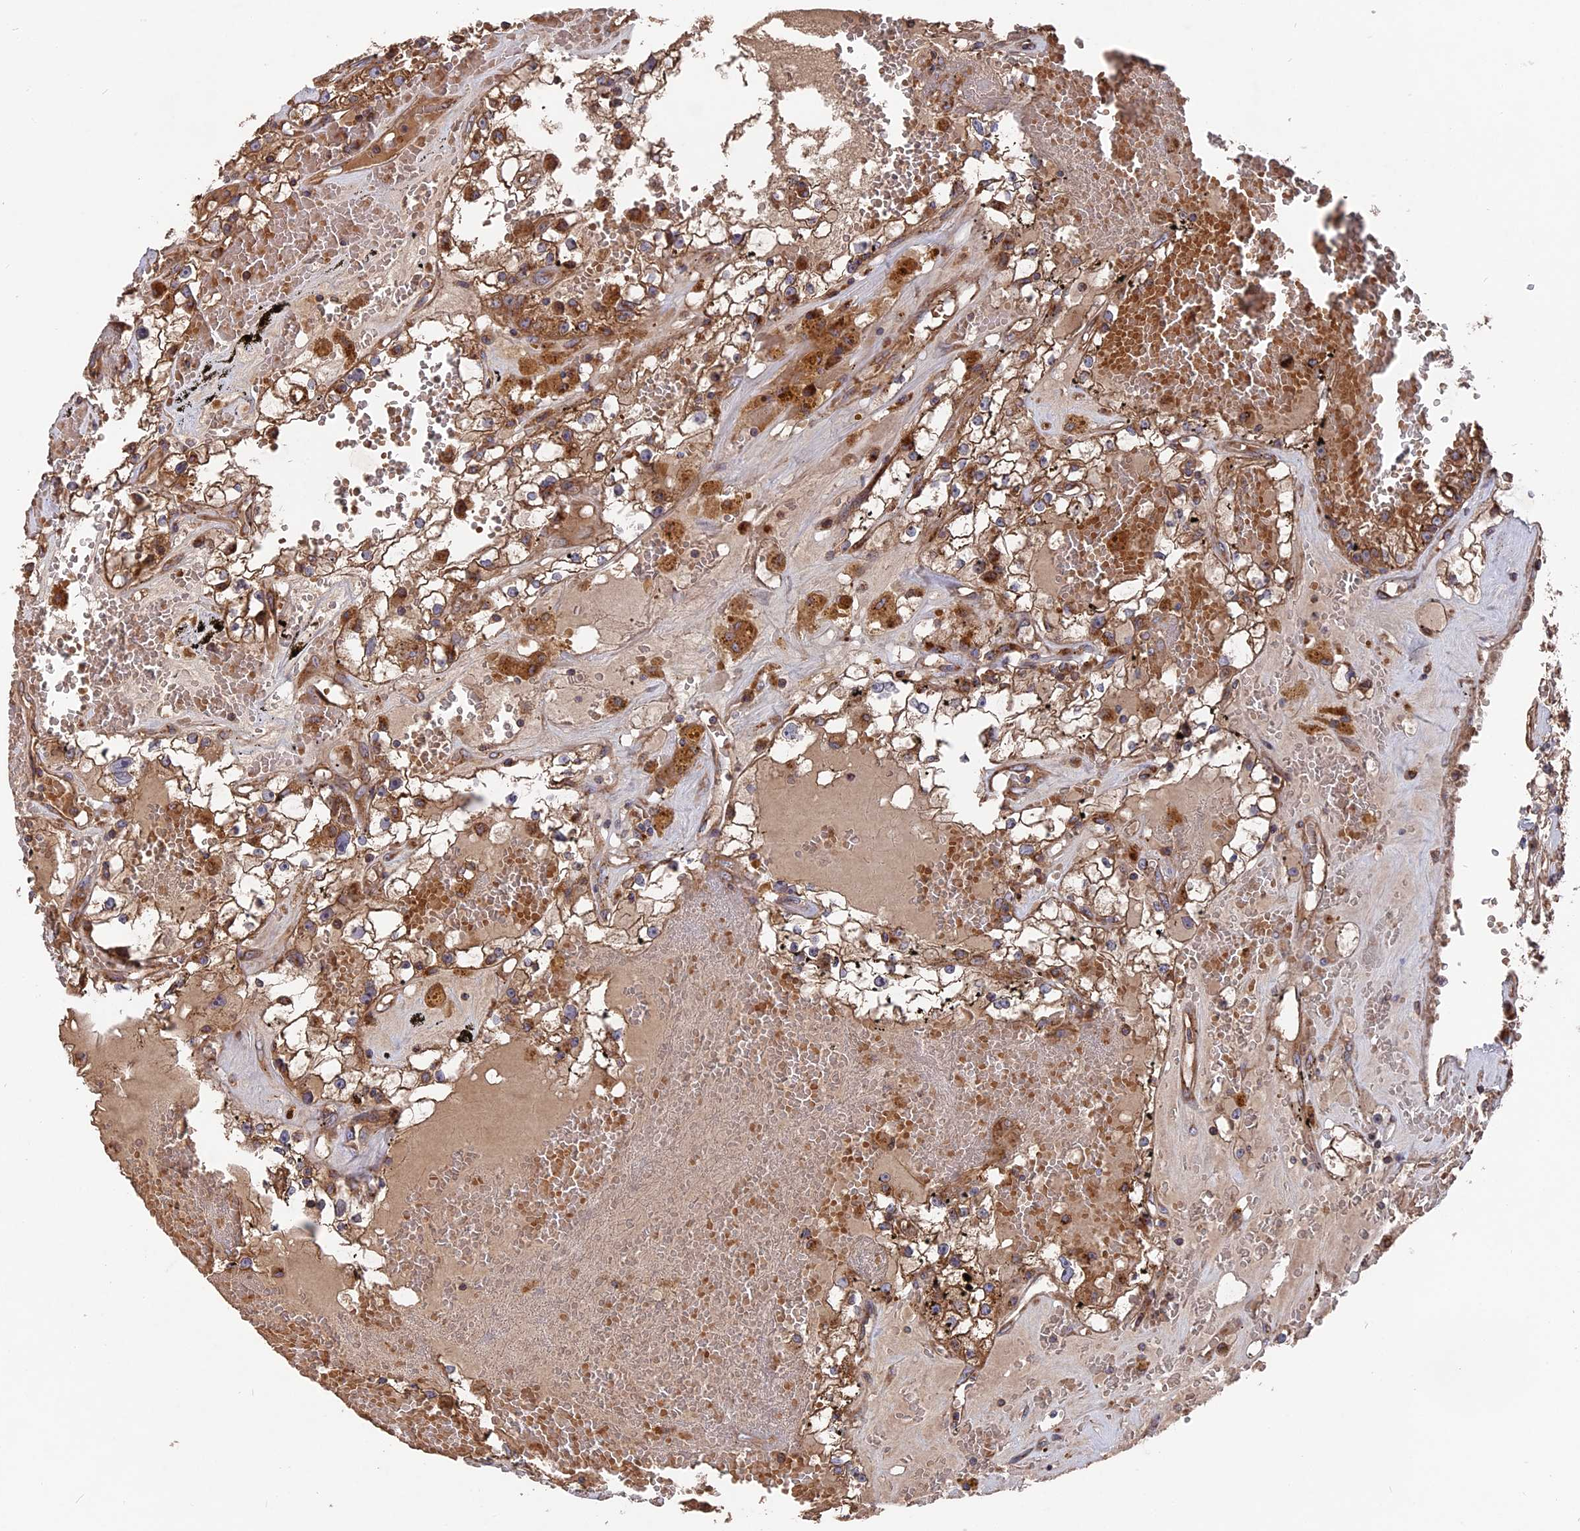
{"staining": {"intensity": "moderate", "quantity": ">75%", "location": "cytoplasmic/membranous"}, "tissue": "renal cancer", "cell_type": "Tumor cells", "image_type": "cancer", "snomed": [{"axis": "morphology", "description": "Adenocarcinoma, NOS"}, {"axis": "topography", "description": "Kidney"}], "caption": "DAB (3,3'-diaminobenzidine) immunohistochemical staining of renal adenocarcinoma demonstrates moderate cytoplasmic/membranous protein positivity in approximately >75% of tumor cells.", "gene": "TELO2", "patient": {"sex": "male", "age": 56}}